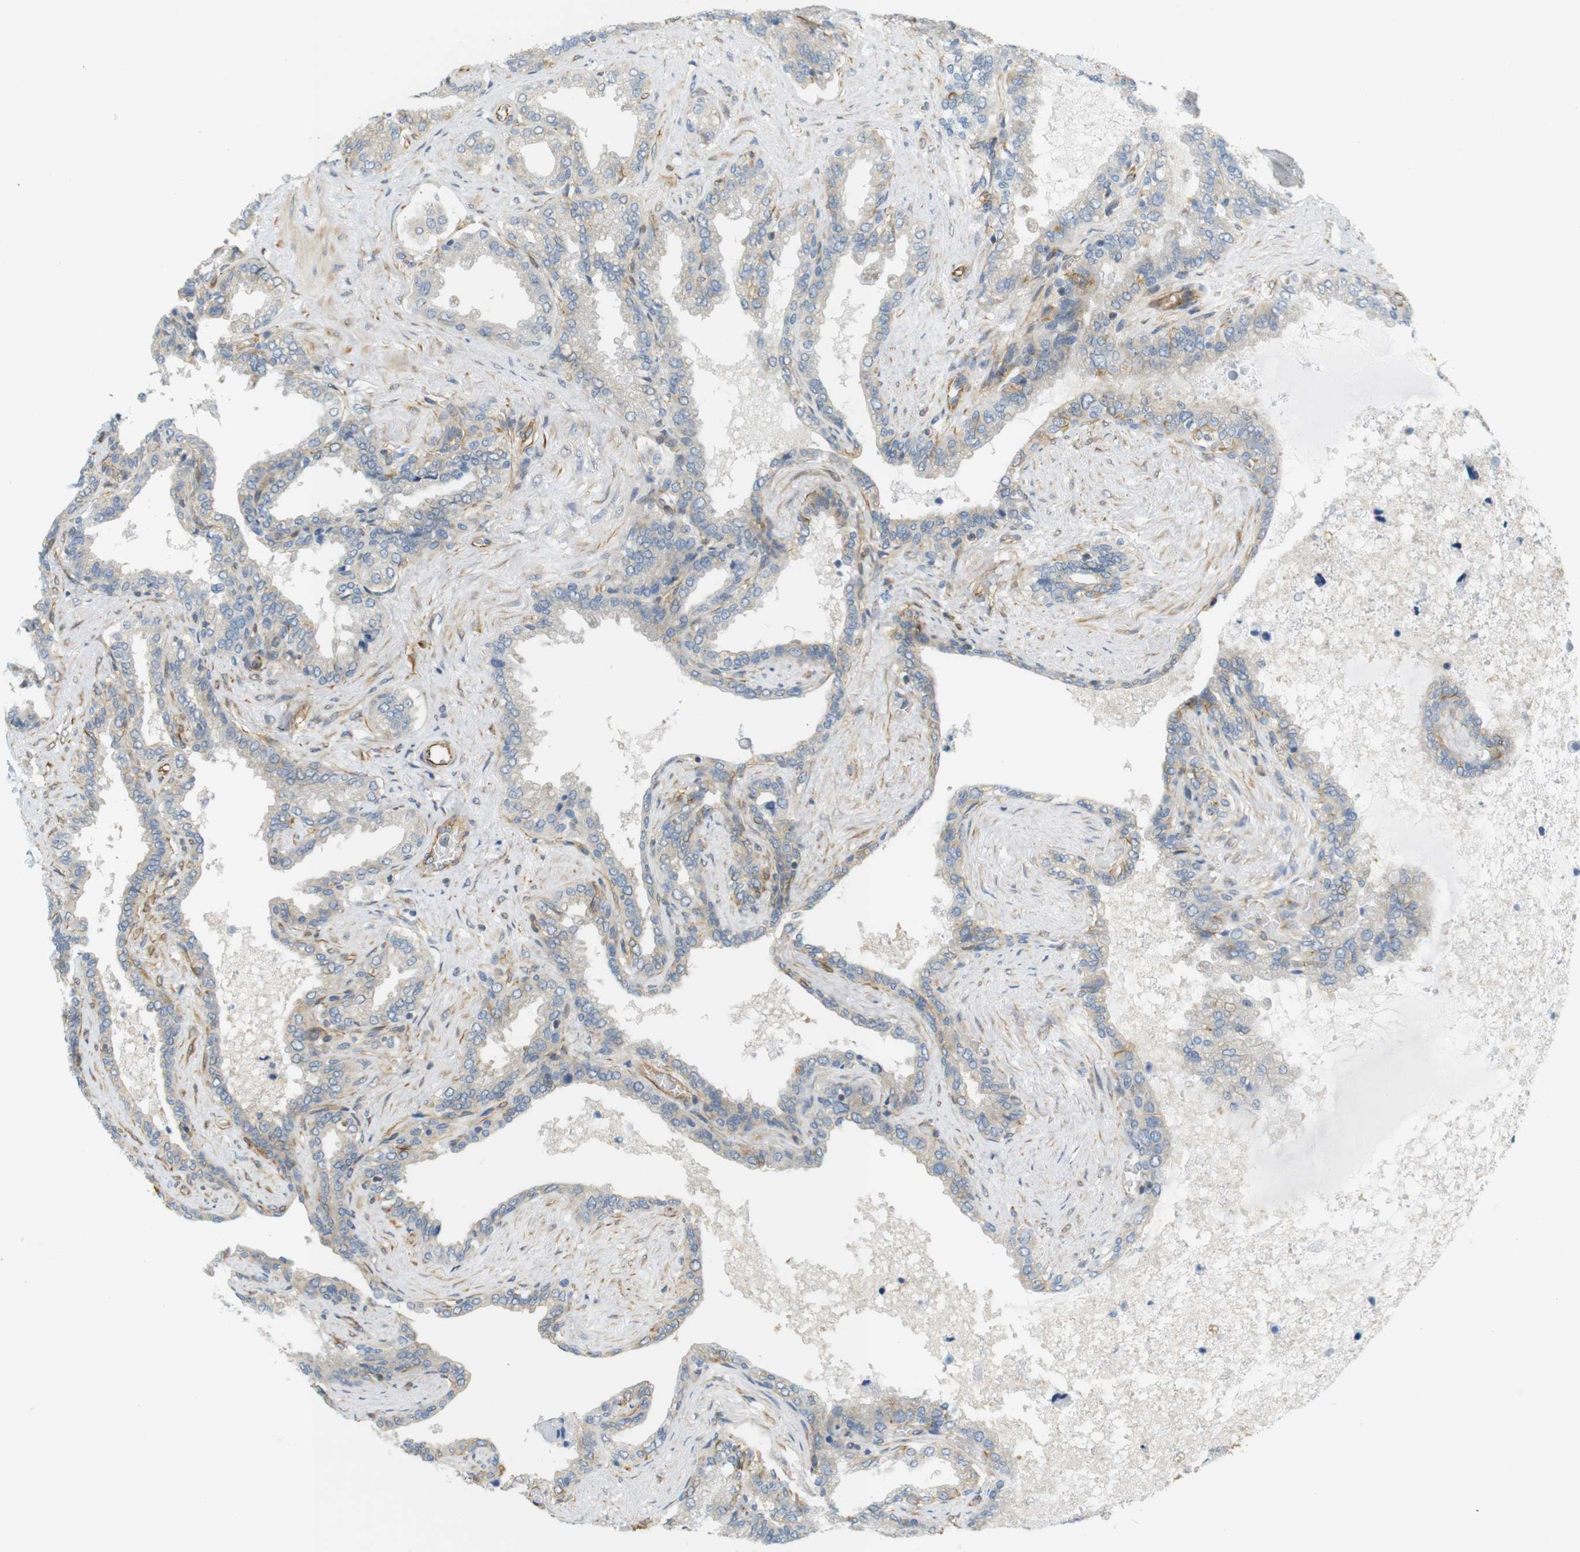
{"staining": {"intensity": "negative", "quantity": "none", "location": "none"}, "tissue": "seminal vesicle", "cell_type": "Glandular cells", "image_type": "normal", "snomed": [{"axis": "morphology", "description": "Normal tissue, NOS"}, {"axis": "topography", "description": "Seminal veicle"}], "caption": "High magnification brightfield microscopy of benign seminal vesicle stained with DAB (brown) and counterstained with hematoxylin (blue): glandular cells show no significant expression. Brightfield microscopy of immunohistochemistry (IHC) stained with DAB (3,3'-diaminobenzidine) (brown) and hematoxylin (blue), captured at high magnification.", "gene": "CYTH3", "patient": {"sex": "male", "age": 46}}